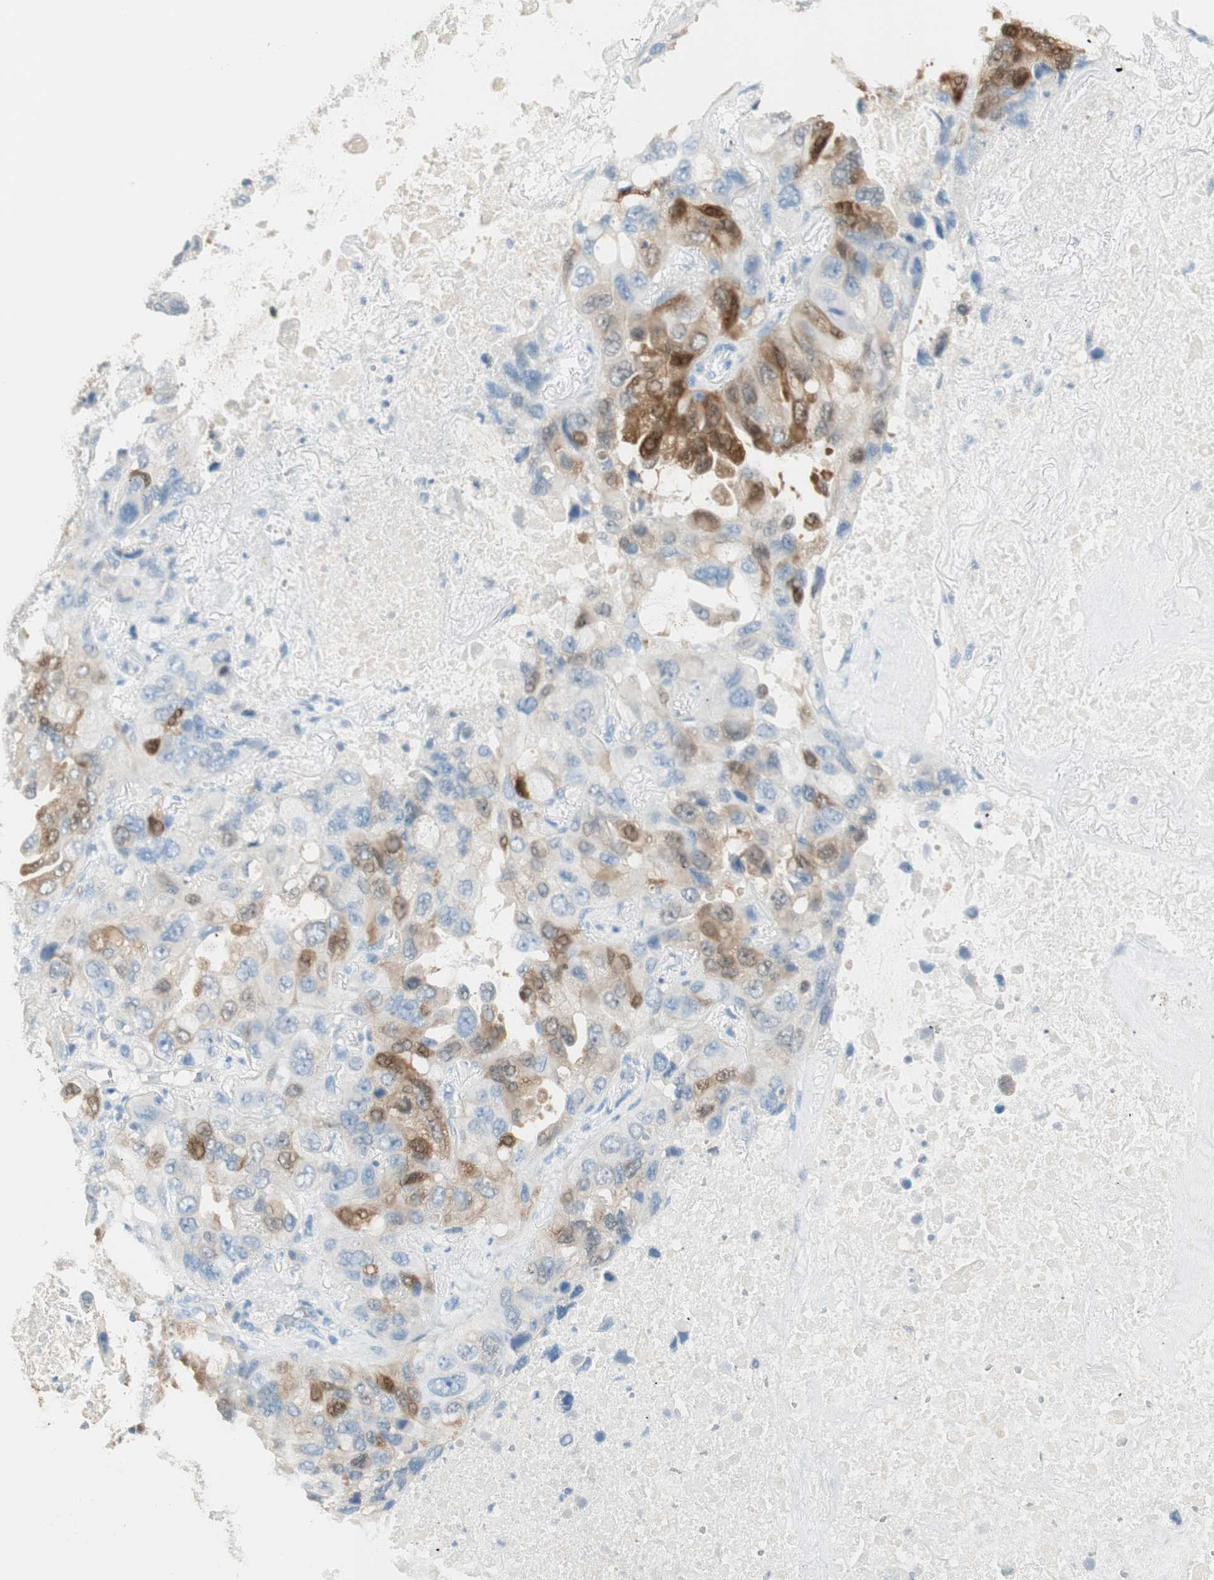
{"staining": {"intensity": "strong", "quantity": "25%-75%", "location": "cytoplasmic/membranous,nuclear"}, "tissue": "lung cancer", "cell_type": "Tumor cells", "image_type": "cancer", "snomed": [{"axis": "morphology", "description": "Squamous cell carcinoma, NOS"}, {"axis": "topography", "description": "Lung"}], "caption": "High-power microscopy captured an immunohistochemistry image of lung squamous cell carcinoma, revealing strong cytoplasmic/membranous and nuclear staining in approximately 25%-75% of tumor cells.", "gene": "HPGD", "patient": {"sex": "female", "age": 73}}